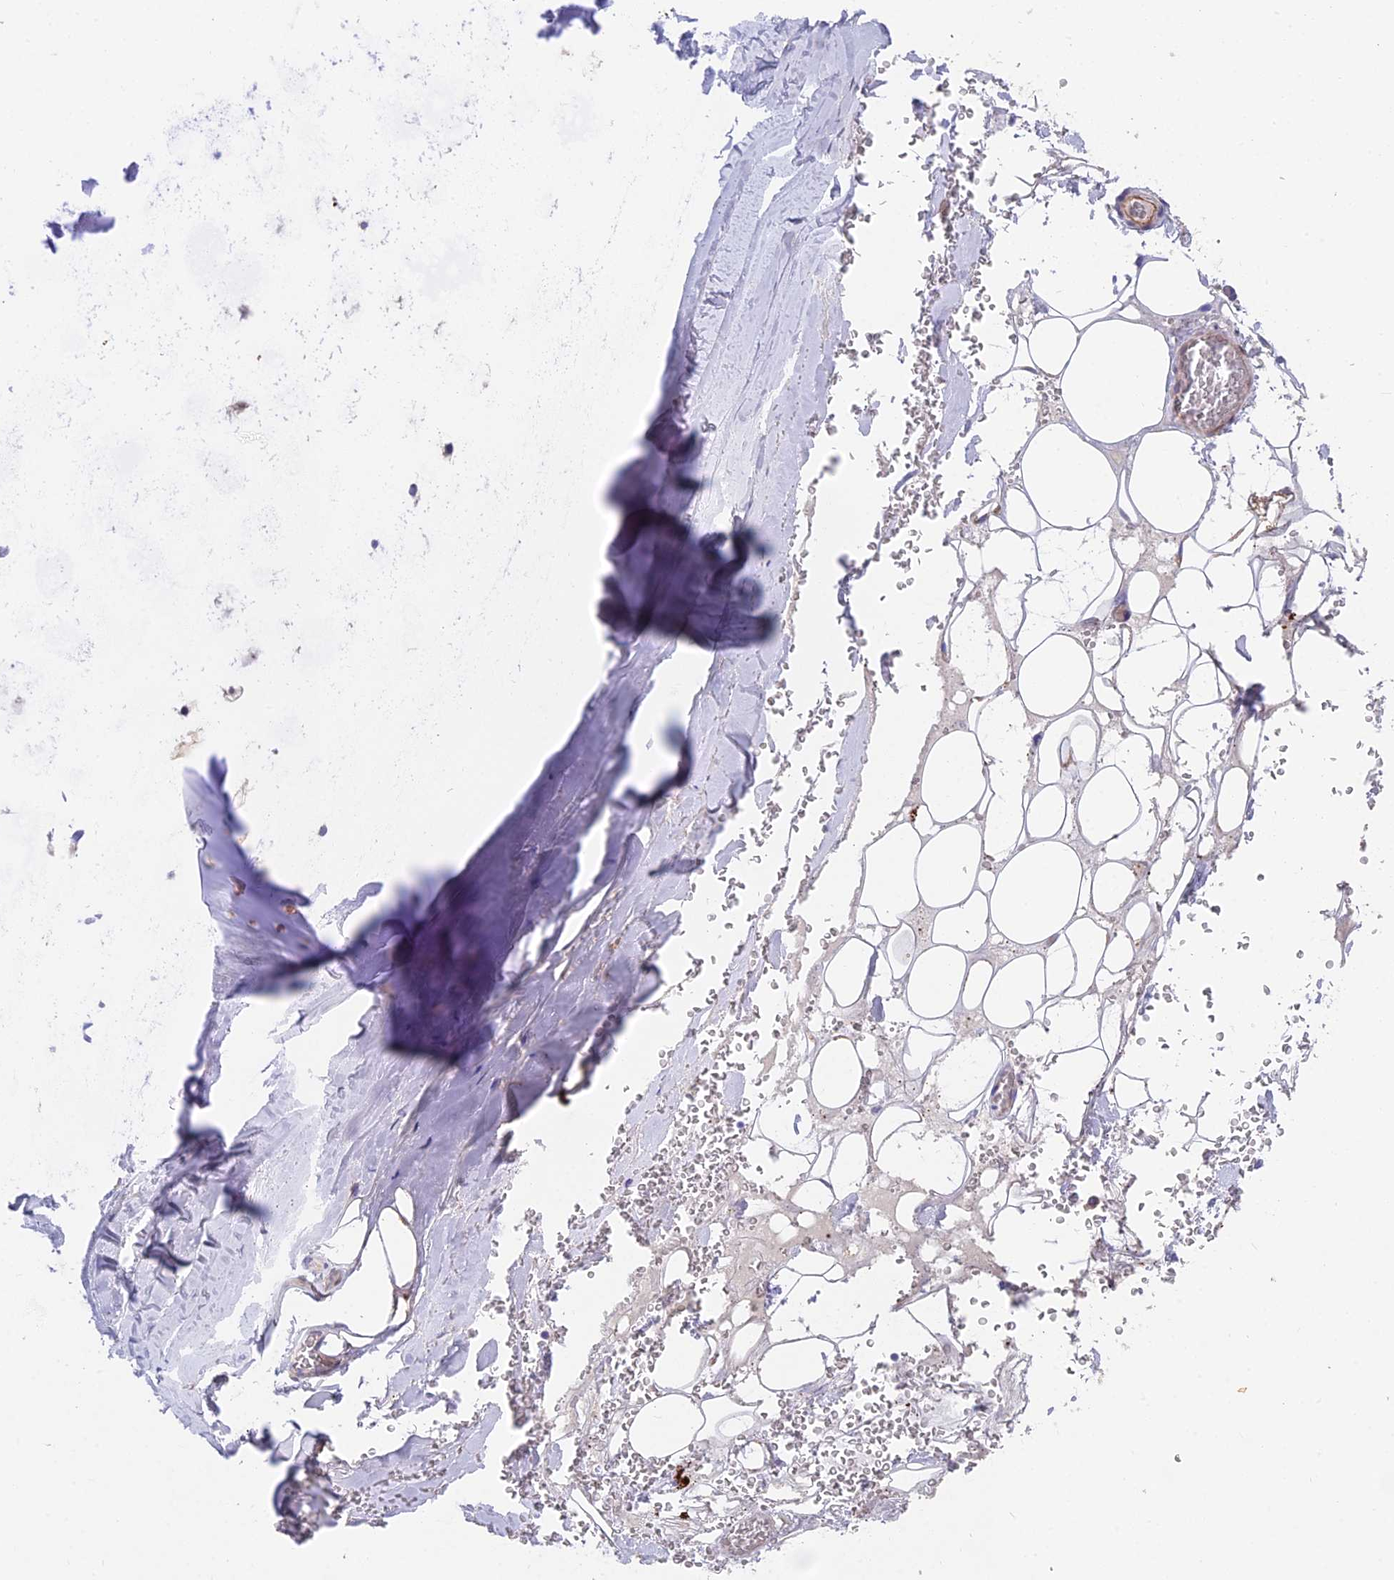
{"staining": {"intensity": "weak", "quantity": "25%-75%", "location": "cytoplasmic/membranous"}, "tissue": "adipose tissue", "cell_type": "Adipocytes", "image_type": "normal", "snomed": [{"axis": "morphology", "description": "Normal tissue, NOS"}, {"axis": "topography", "description": "Cartilage tissue"}], "caption": "Adipose tissue stained for a protein (brown) demonstrates weak cytoplasmic/membranous positive expression in approximately 25%-75% of adipocytes.", "gene": "FAM168B", "patient": {"sex": "female", "age": 63}}